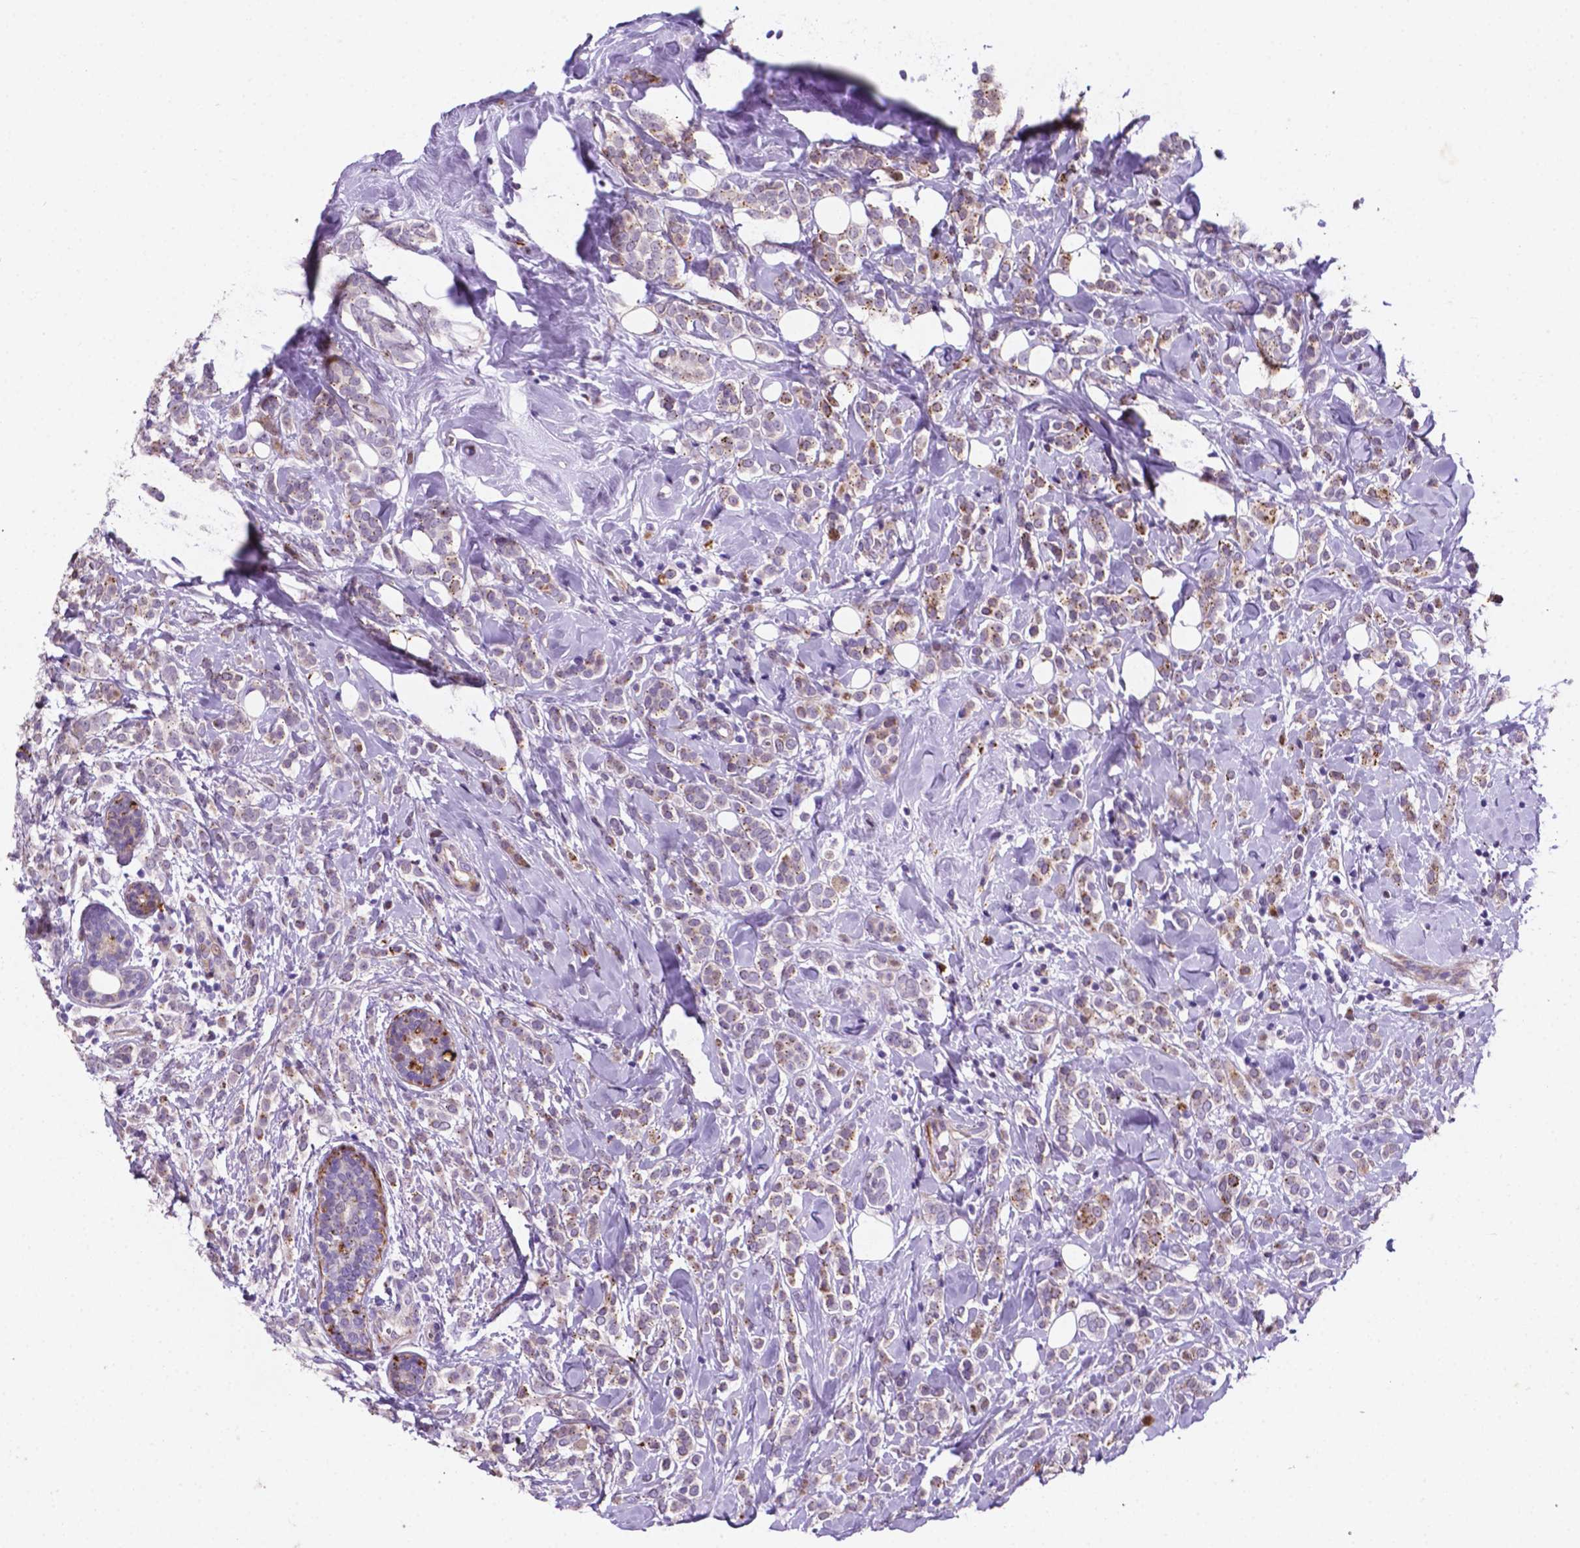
{"staining": {"intensity": "moderate", "quantity": "<25%", "location": "cytoplasmic/membranous"}, "tissue": "breast cancer", "cell_type": "Tumor cells", "image_type": "cancer", "snomed": [{"axis": "morphology", "description": "Lobular carcinoma"}, {"axis": "topography", "description": "Breast"}], "caption": "Immunohistochemistry (IHC) (DAB (3,3'-diaminobenzidine)) staining of breast lobular carcinoma shows moderate cytoplasmic/membranous protein staining in approximately <25% of tumor cells.", "gene": "TM4SF20", "patient": {"sex": "female", "age": 49}}